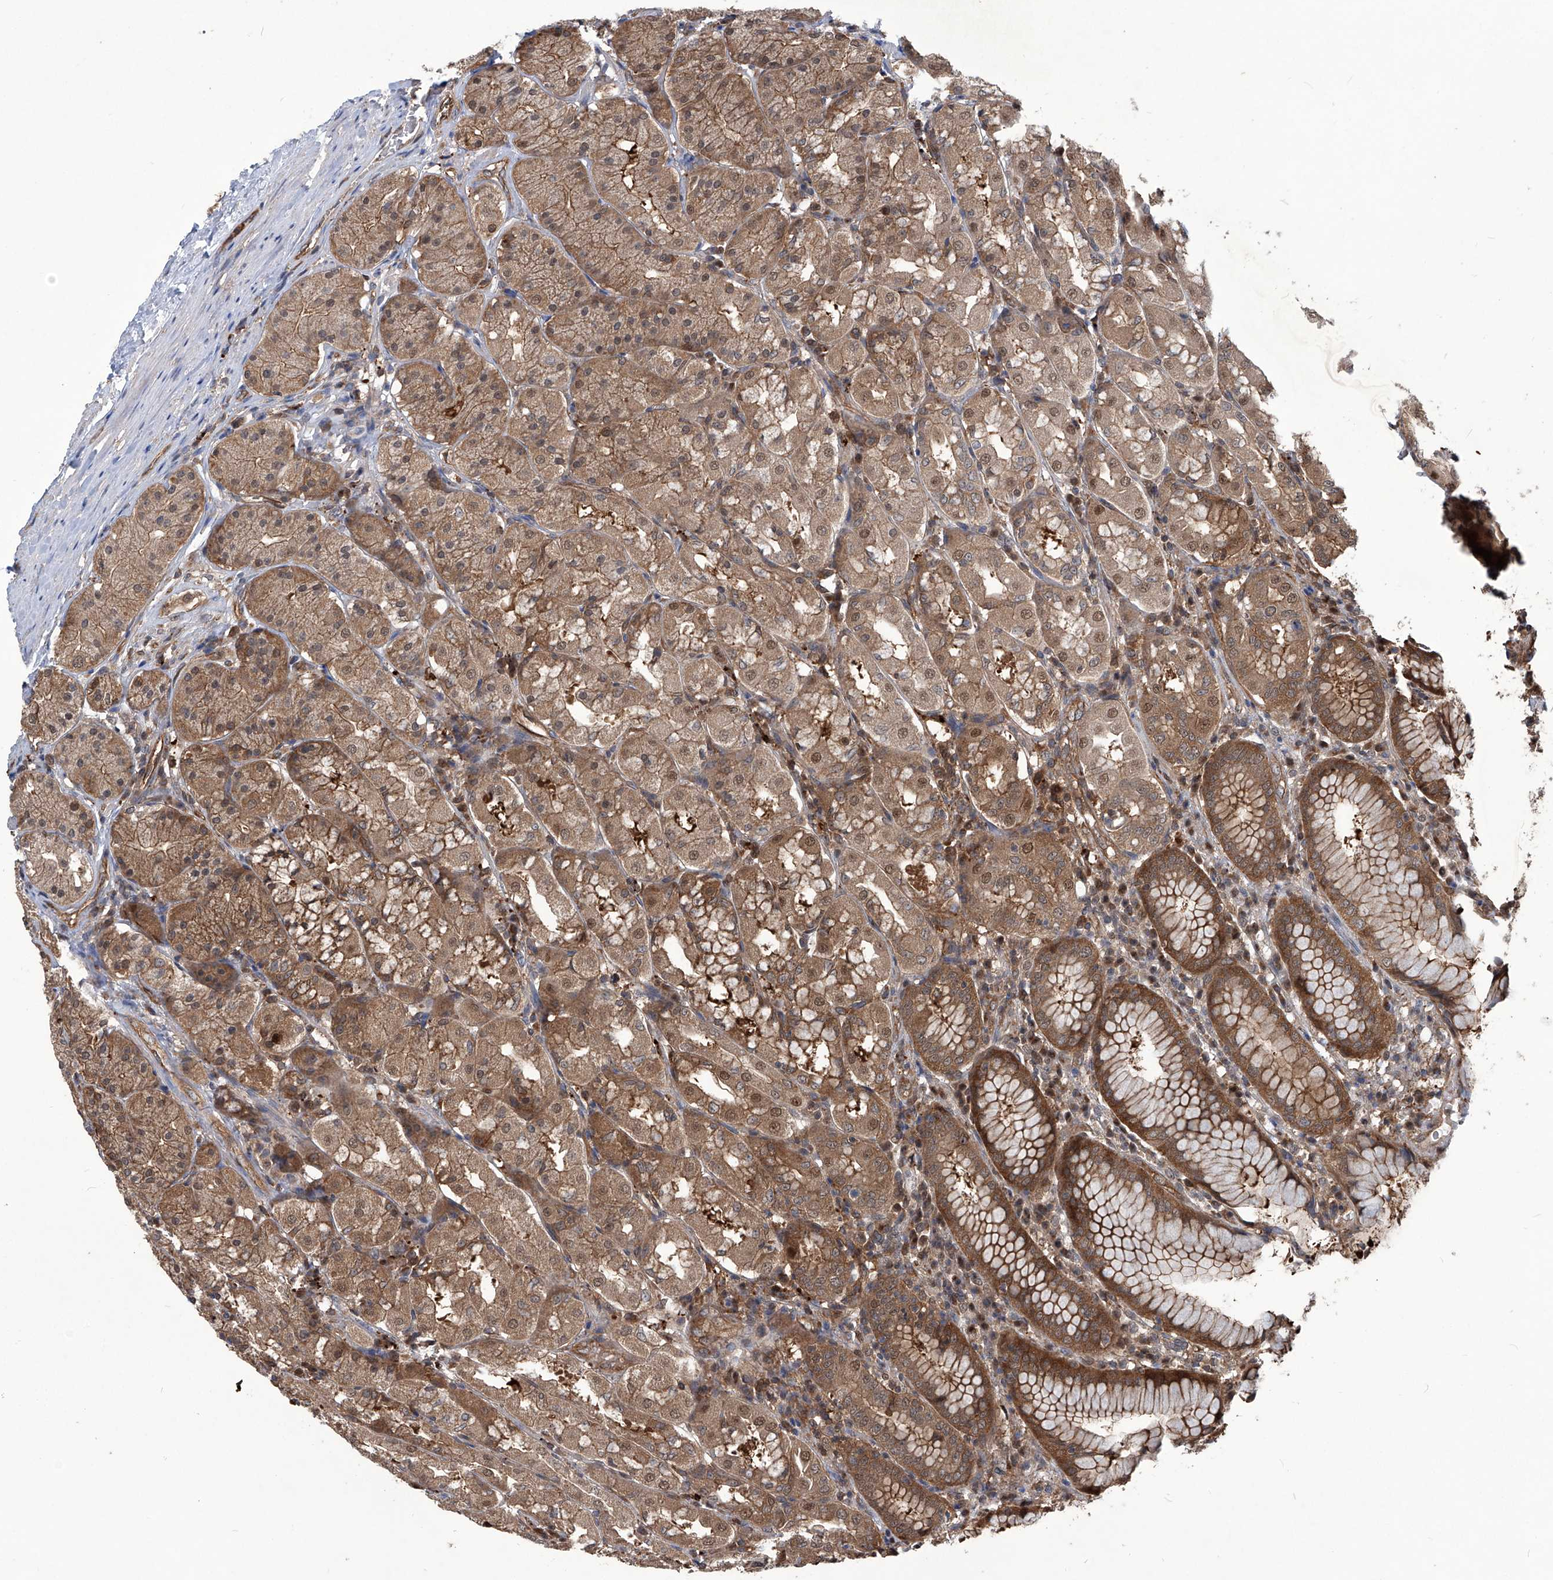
{"staining": {"intensity": "moderate", "quantity": ">75%", "location": "cytoplasmic/membranous,nuclear"}, "tissue": "stomach", "cell_type": "Glandular cells", "image_type": "normal", "snomed": [{"axis": "morphology", "description": "Normal tissue, NOS"}, {"axis": "topography", "description": "Stomach"}, {"axis": "topography", "description": "Stomach, lower"}], "caption": "A brown stain labels moderate cytoplasmic/membranous,nuclear expression of a protein in glandular cells of normal human stomach.", "gene": "PSMB1", "patient": {"sex": "female", "age": 56}}